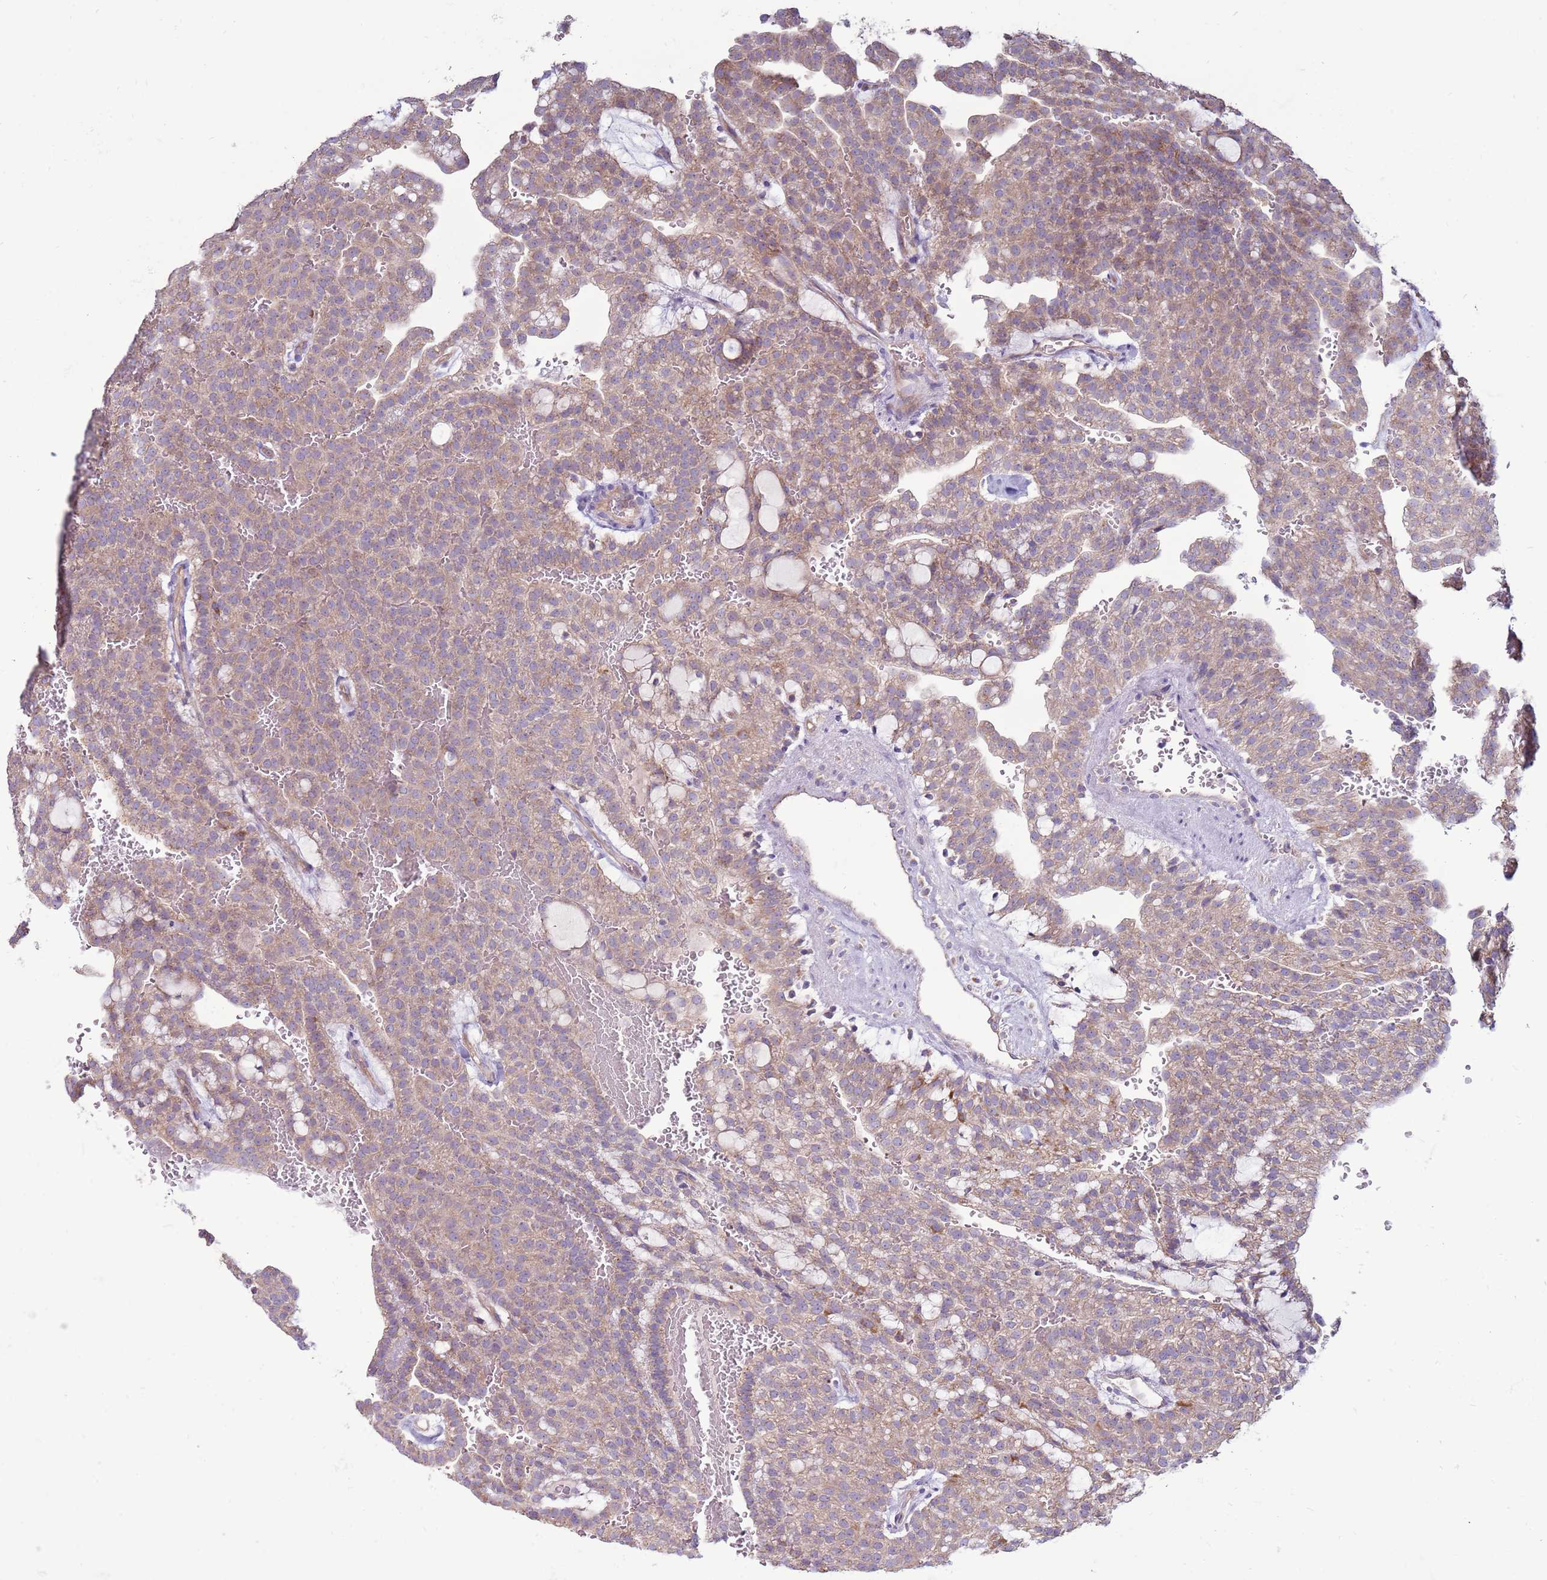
{"staining": {"intensity": "weak", "quantity": ">75%", "location": "cytoplasmic/membranous"}, "tissue": "renal cancer", "cell_type": "Tumor cells", "image_type": "cancer", "snomed": [{"axis": "morphology", "description": "Adenocarcinoma, NOS"}, {"axis": "topography", "description": "Kidney"}], "caption": "Immunohistochemistry (DAB (3,3'-diaminobenzidine)) staining of human adenocarcinoma (renal) displays weak cytoplasmic/membranous protein expression in approximately >75% of tumor cells. The staining is performed using DAB brown chromogen to label protein expression. The nuclei are counter-stained blue using hematoxylin.", "gene": "TRAPPC4", "patient": {"sex": "male", "age": 63}}